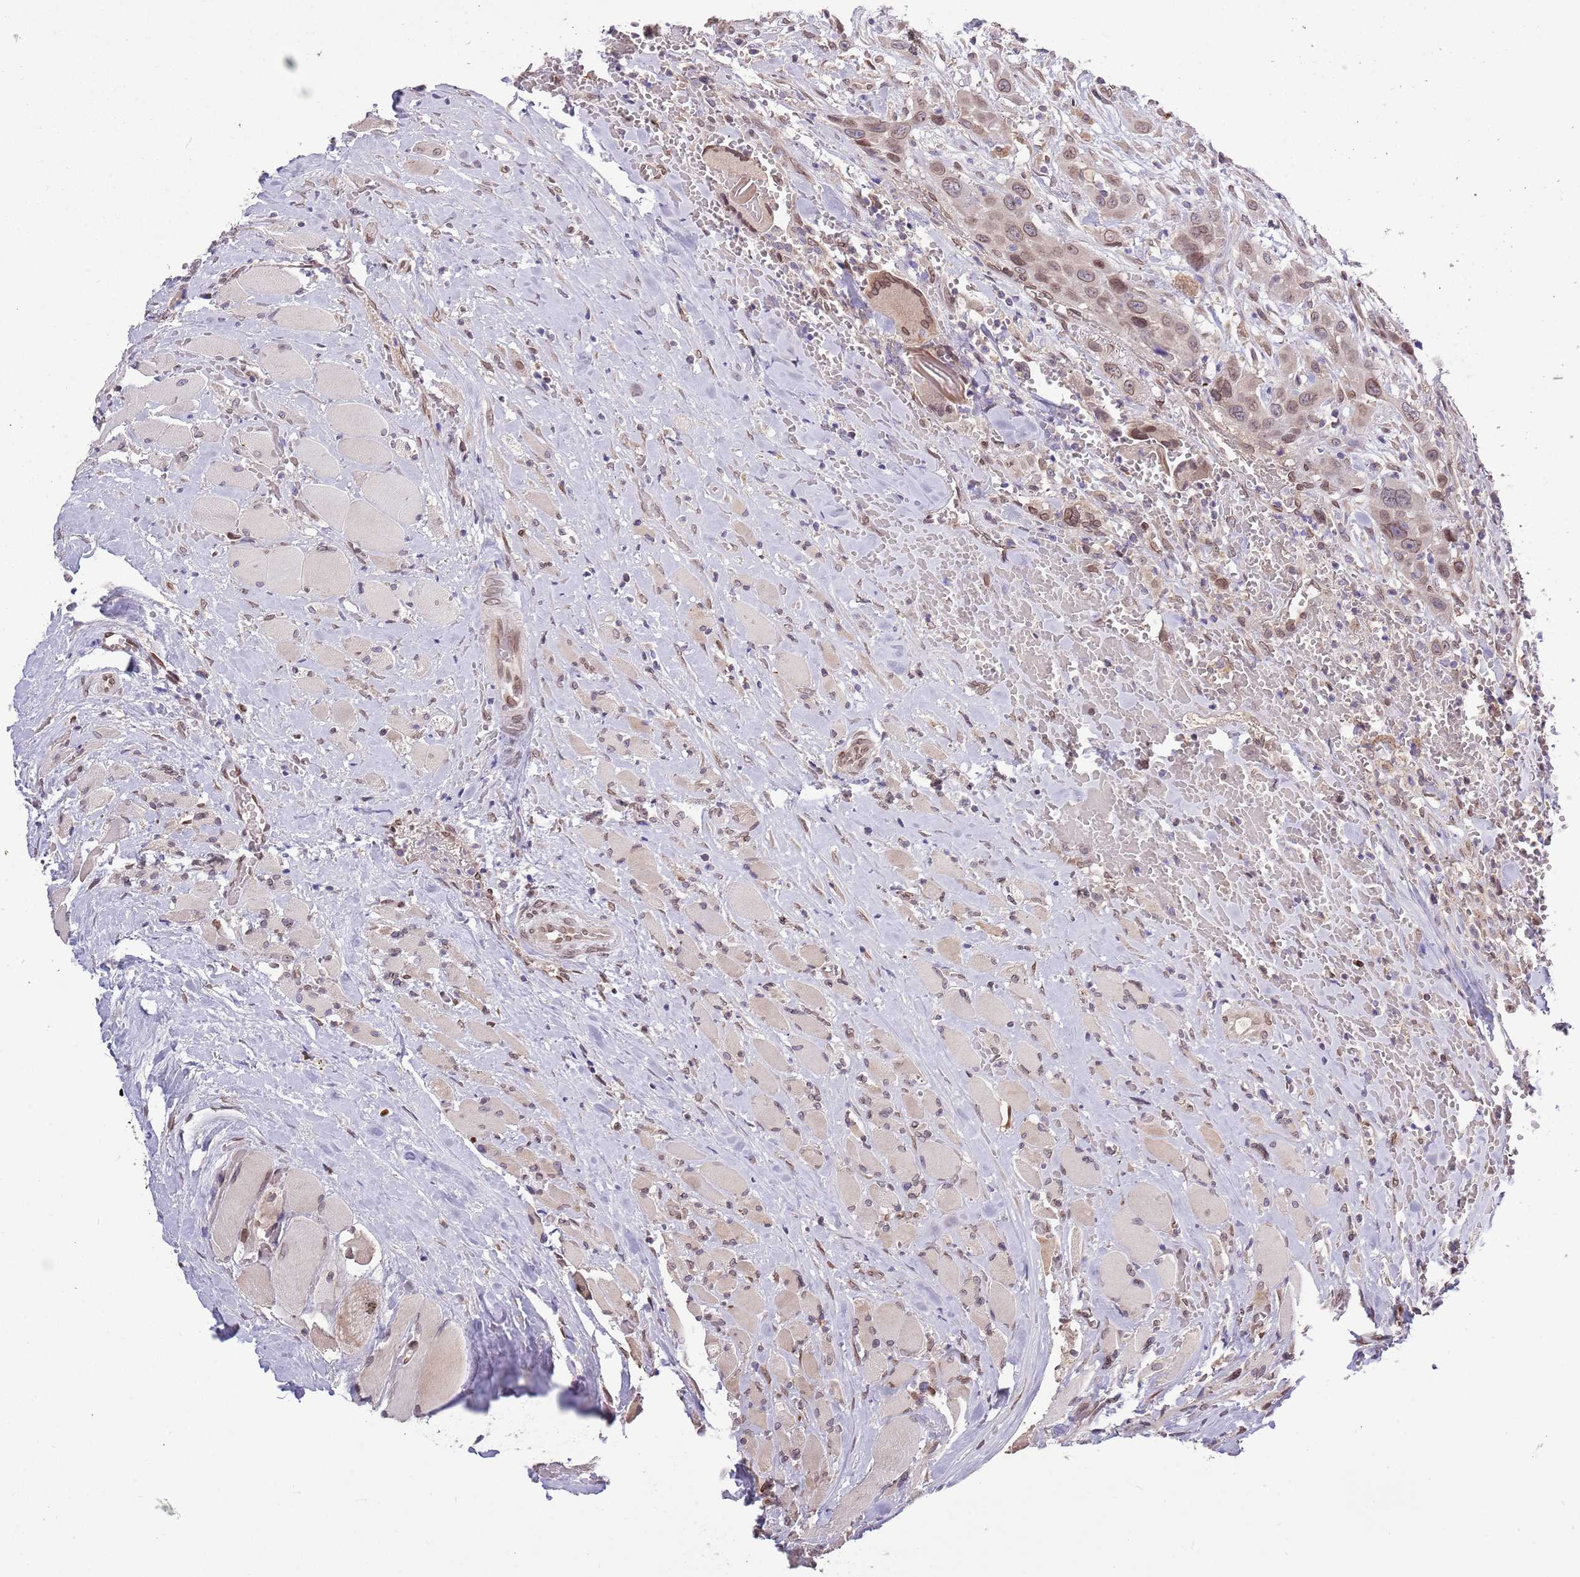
{"staining": {"intensity": "weak", "quantity": ">75%", "location": "nuclear"}, "tissue": "head and neck cancer", "cell_type": "Tumor cells", "image_type": "cancer", "snomed": [{"axis": "morphology", "description": "Squamous cell carcinoma, NOS"}, {"axis": "topography", "description": "Head-Neck"}], "caption": "Protein staining of head and neck squamous cell carcinoma tissue exhibits weak nuclear positivity in approximately >75% of tumor cells.", "gene": "ZNF665", "patient": {"sex": "male", "age": 81}}